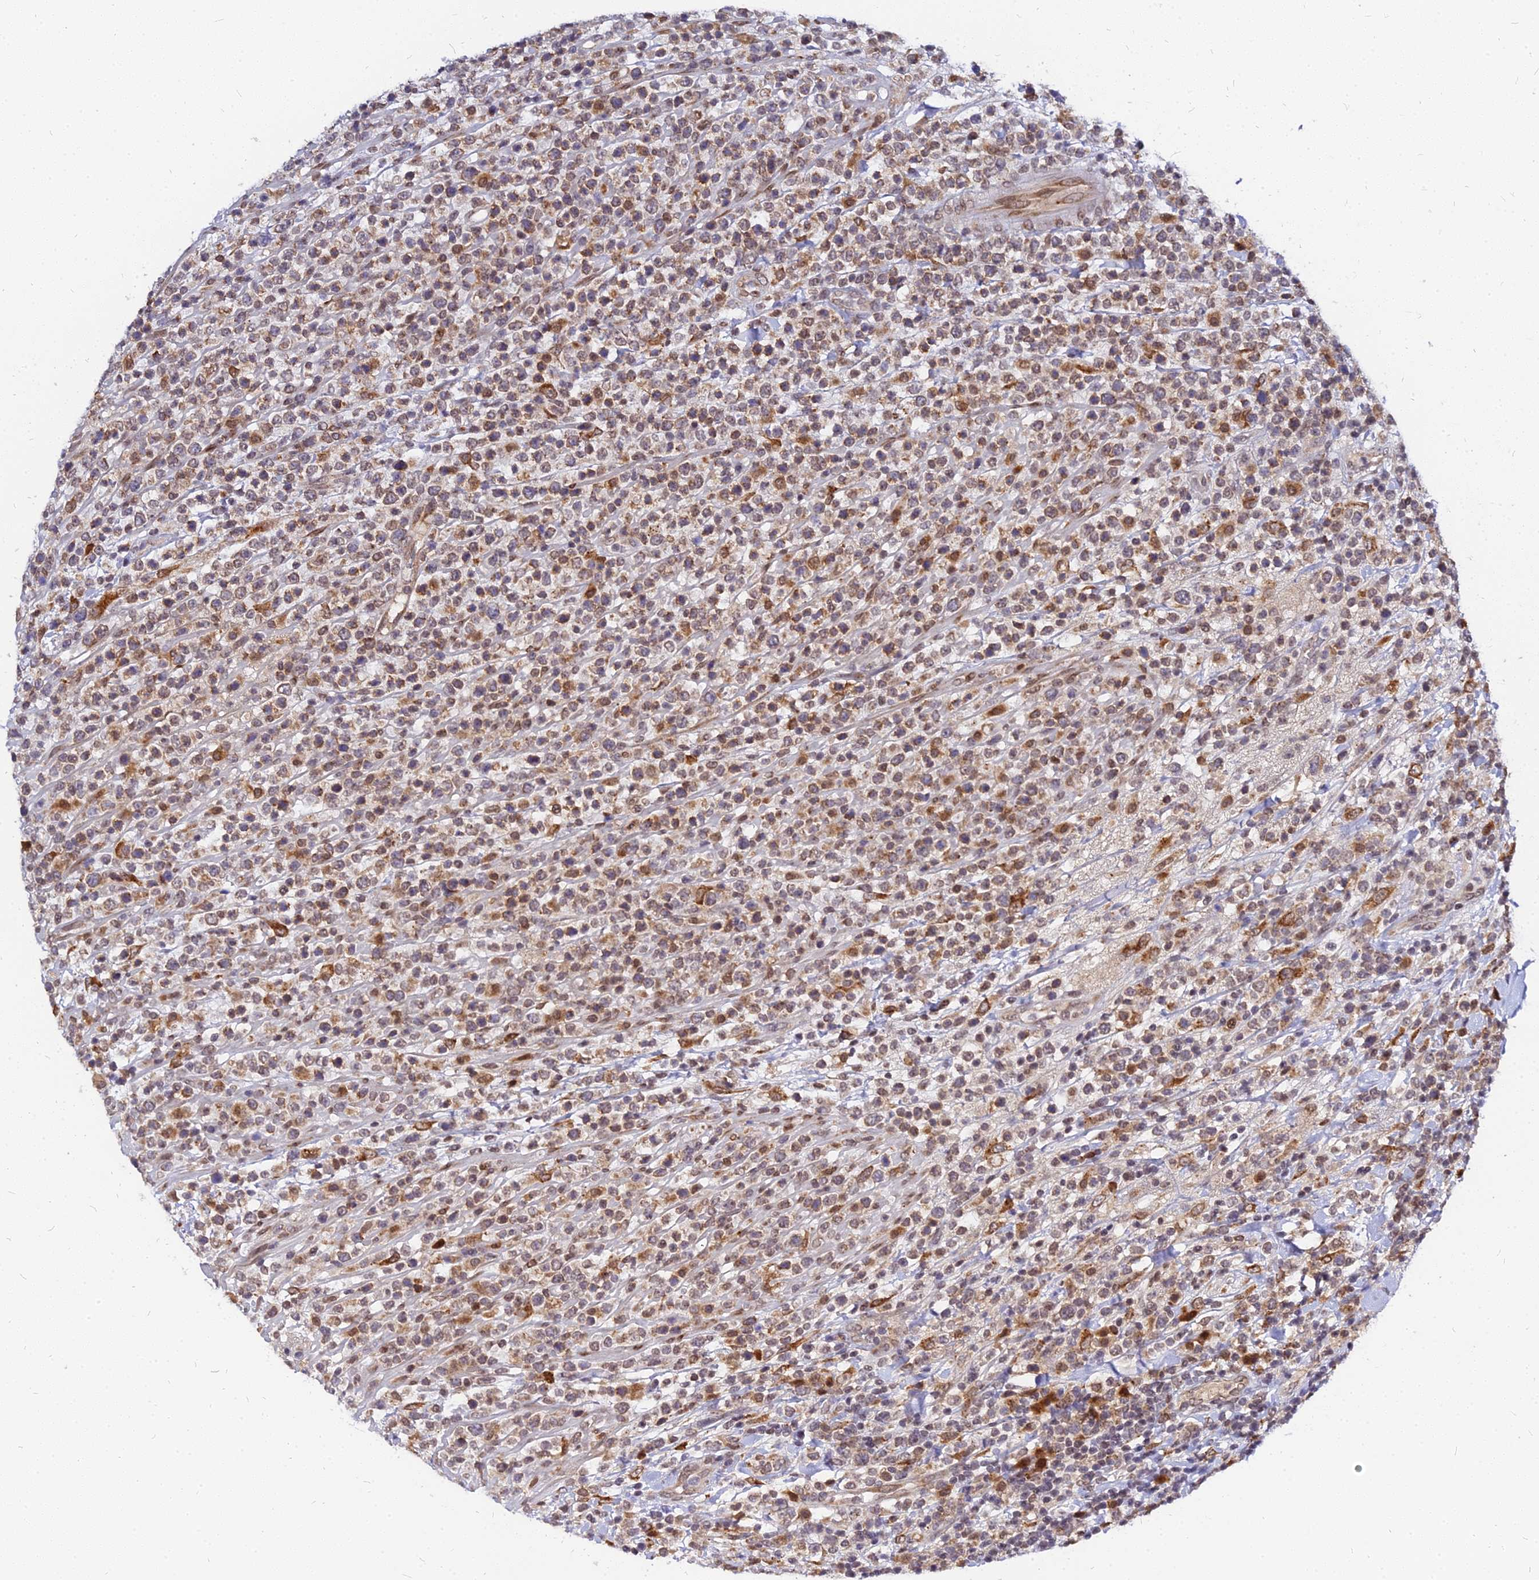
{"staining": {"intensity": "moderate", "quantity": ">75%", "location": "cytoplasmic/membranous"}, "tissue": "lymphoma", "cell_type": "Tumor cells", "image_type": "cancer", "snomed": [{"axis": "morphology", "description": "Malignant lymphoma, non-Hodgkin's type, High grade"}, {"axis": "topography", "description": "Colon"}], "caption": "Immunohistochemical staining of human lymphoma shows medium levels of moderate cytoplasmic/membranous expression in about >75% of tumor cells.", "gene": "RNF121", "patient": {"sex": "female", "age": 53}}